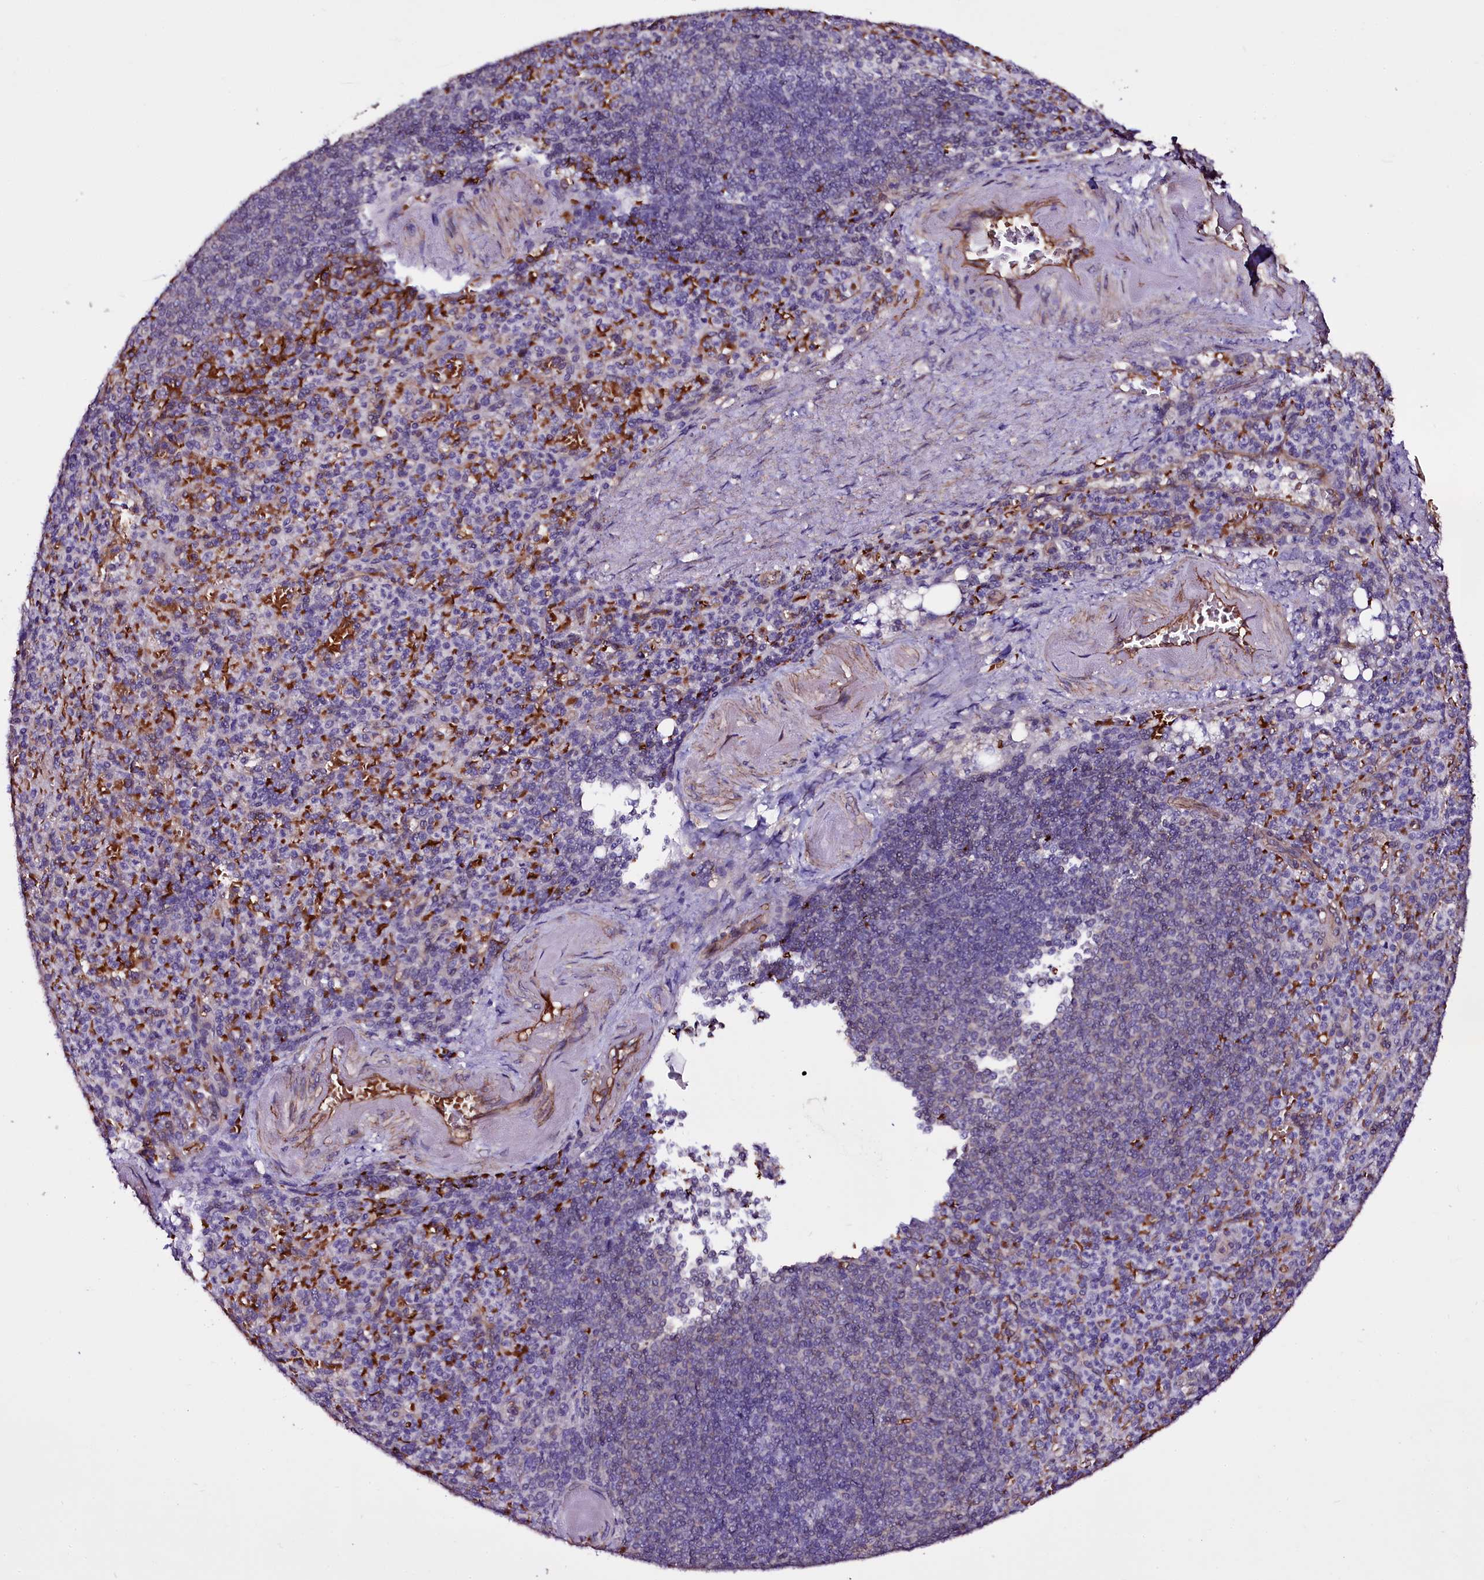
{"staining": {"intensity": "negative", "quantity": "none", "location": "none"}, "tissue": "spleen", "cell_type": "Cells in red pulp", "image_type": "normal", "snomed": [{"axis": "morphology", "description": "Normal tissue, NOS"}, {"axis": "topography", "description": "Spleen"}], "caption": "Immunohistochemistry (IHC) histopathology image of benign human spleen stained for a protein (brown), which exhibits no expression in cells in red pulp. (Immunohistochemistry, brightfield microscopy, high magnification).", "gene": "MEX3C", "patient": {"sex": "female", "age": 74}}